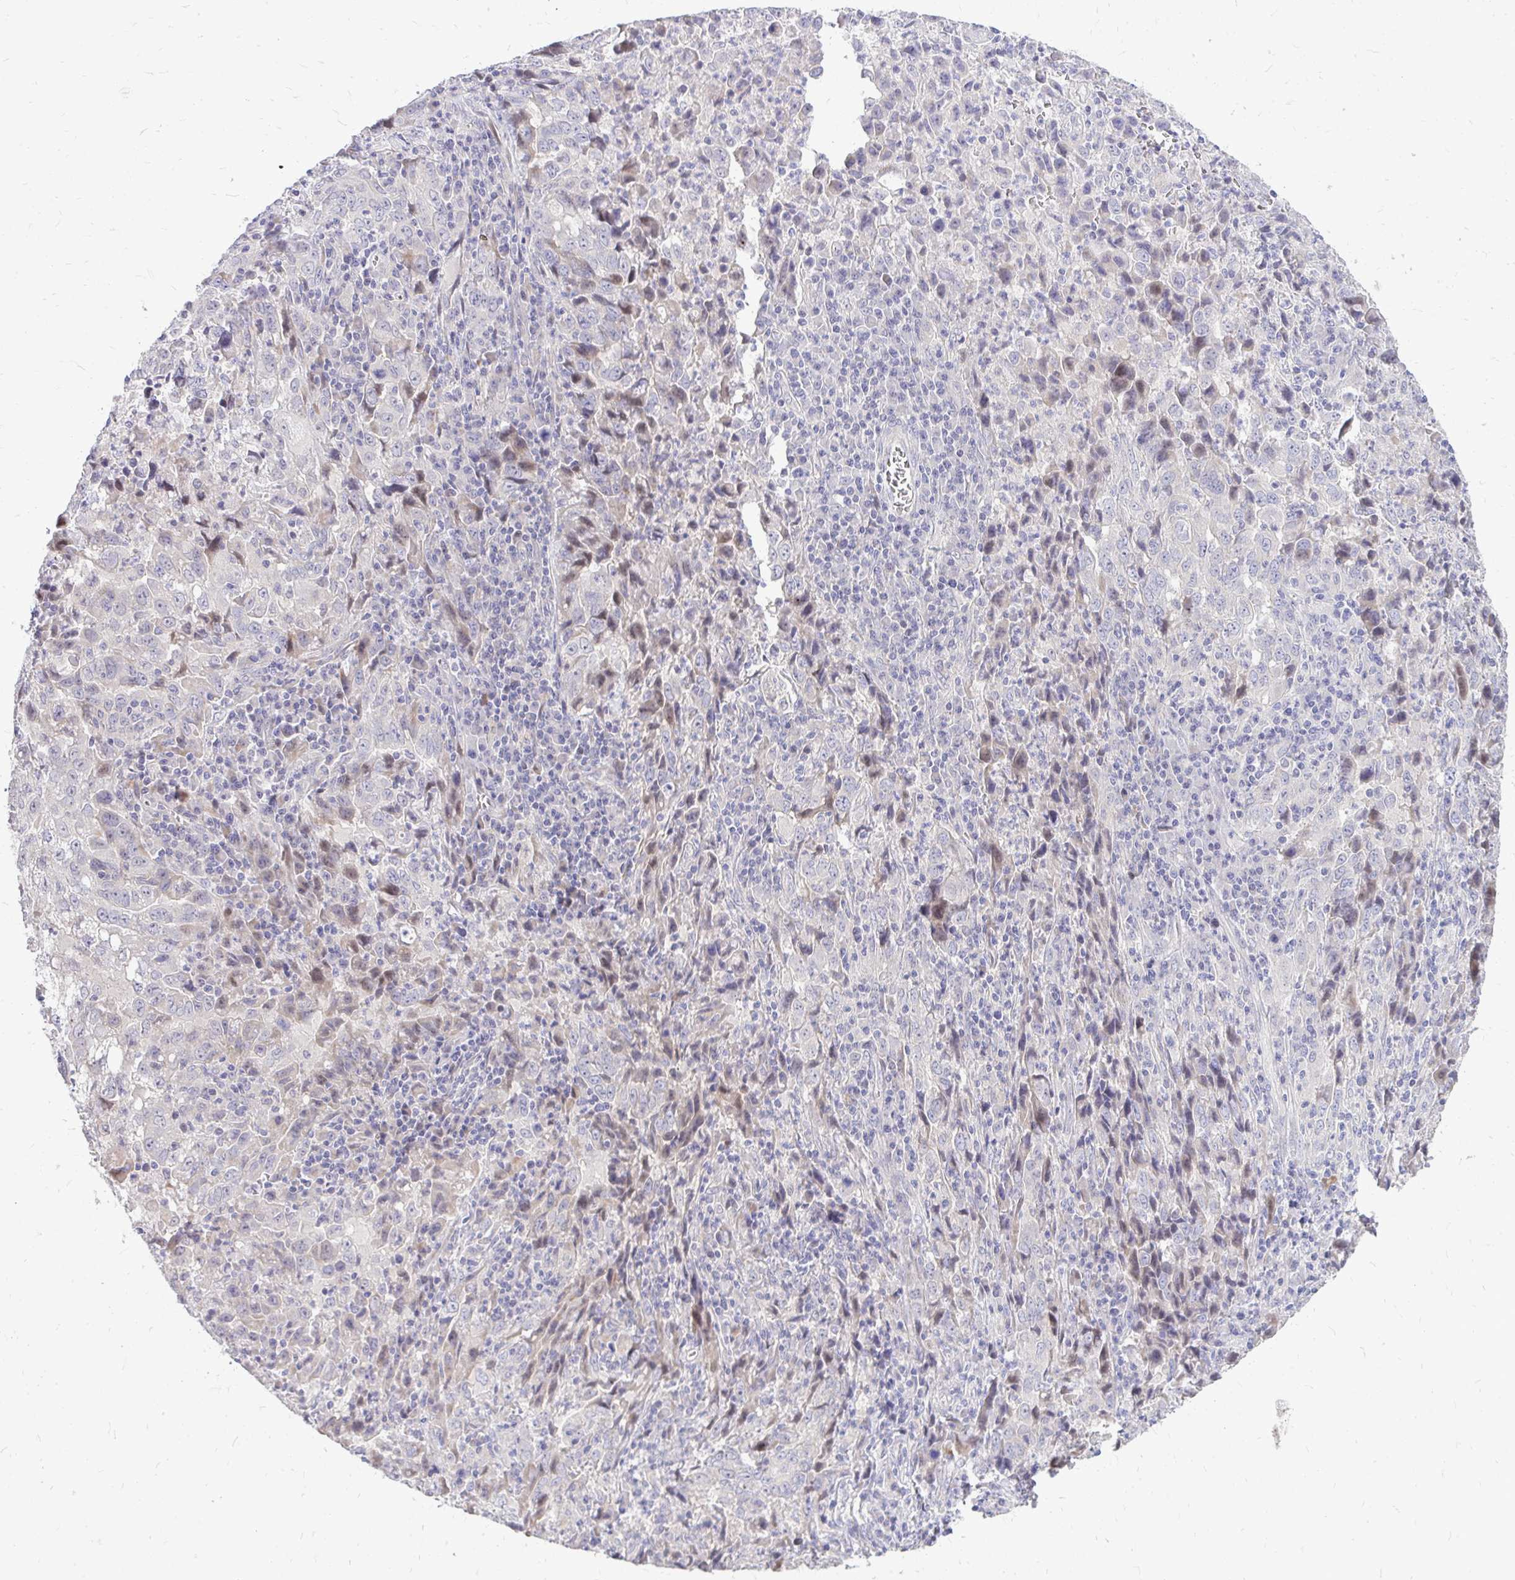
{"staining": {"intensity": "negative", "quantity": "none", "location": "none"}, "tissue": "lung cancer", "cell_type": "Tumor cells", "image_type": "cancer", "snomed": [{"axis": "morphology", "description": "Adenocarcinoma, NOS"}, {"axis": "topography", "description": "Lung"}], "caption": "Micrograph shows no significant protein staining in tumor cells of lung adenocarcinoma.", "gene": "OR8D1", "patient": {"sex": "male", "age": 67}}